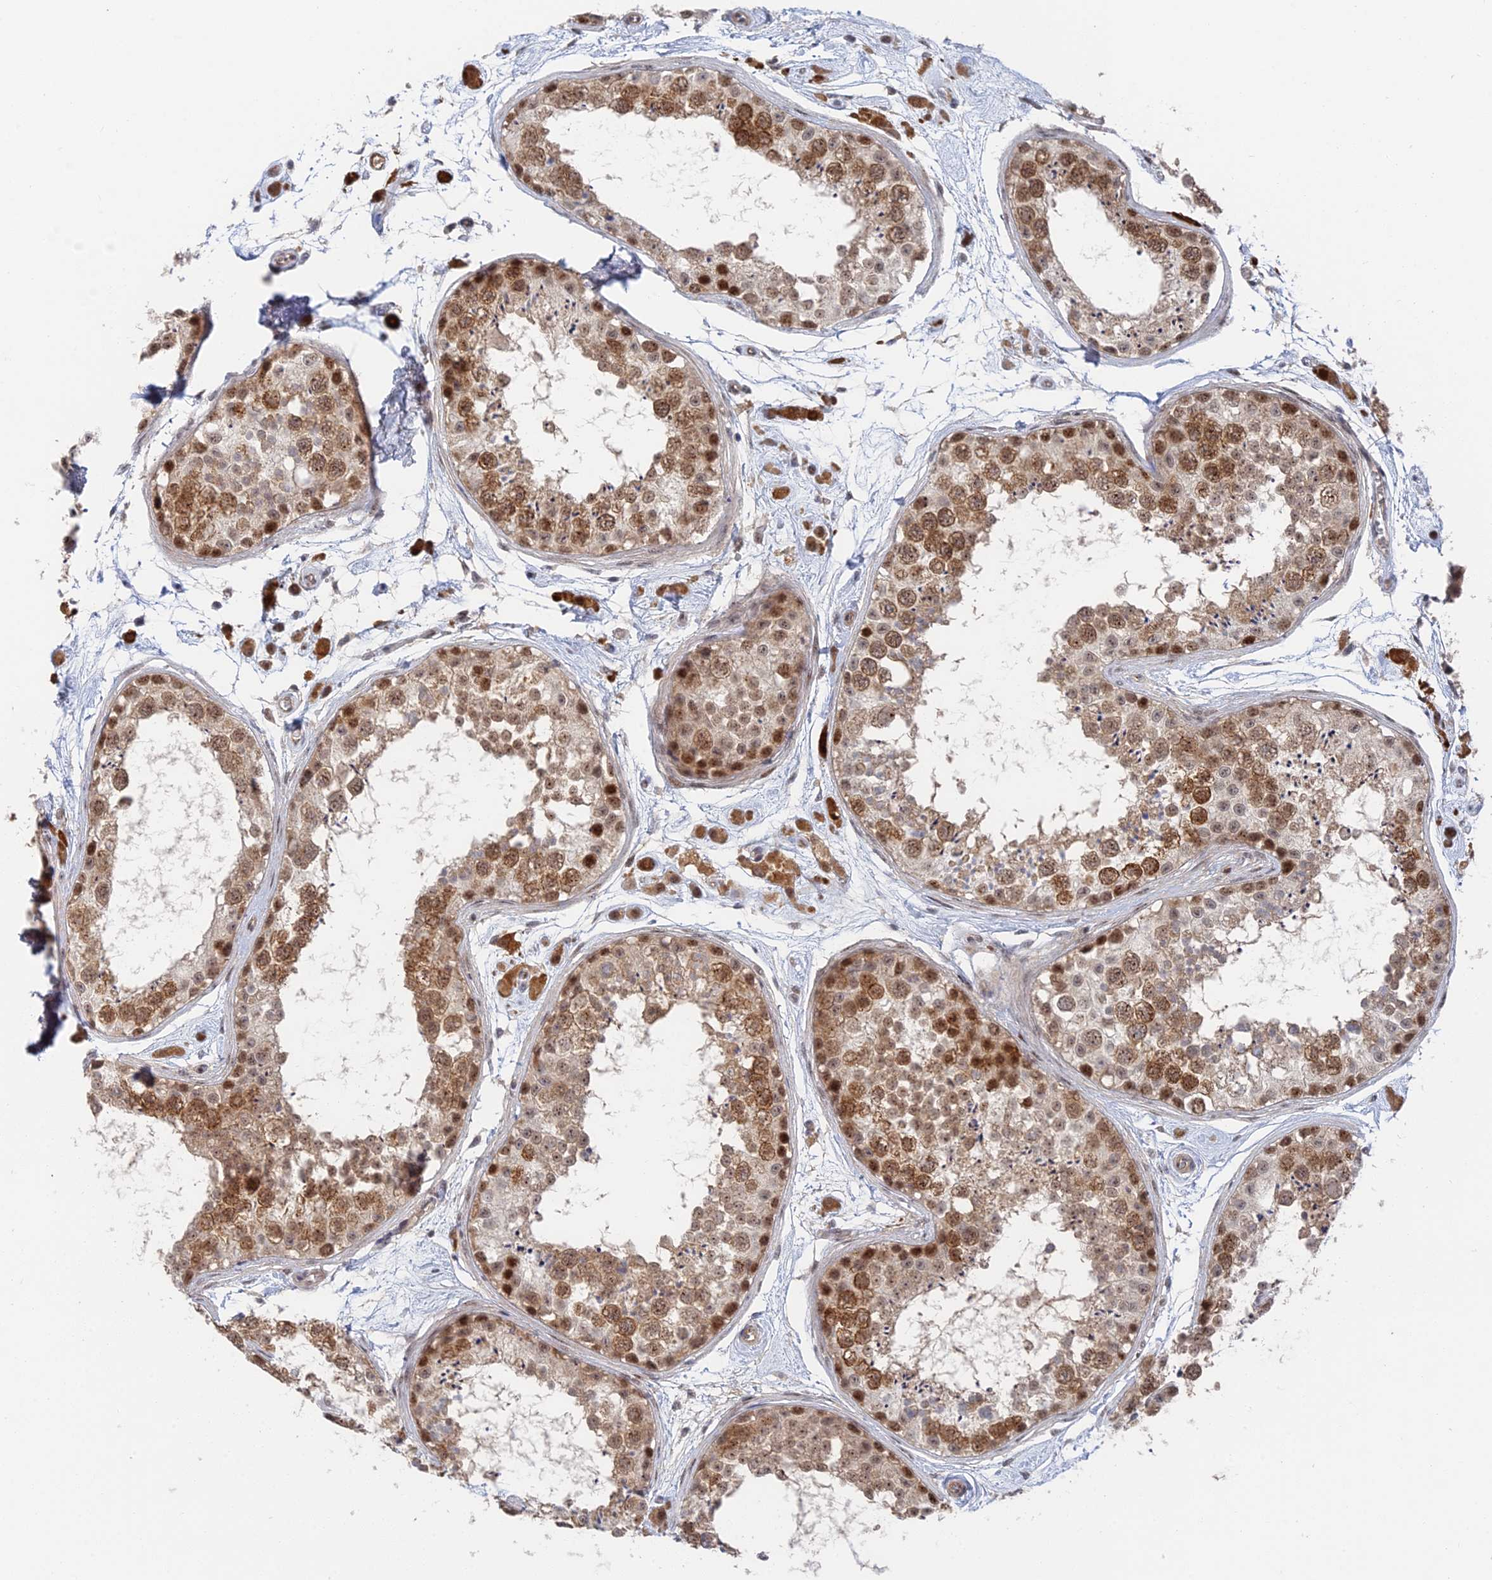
{"staining": {"intensity": "moderate", "quantity": ">75%", "location": "cytoplasmic/membranous,nuclear"}, "tissue": "testis", "cell_type": "Cells in seminiferous ducts", "image_type": "normal", "snomed": [{"axis": "morphology", "description": "Normal tissue, NOS"}, {"axis": "topography", "description": "Testis"}], "caption": "Human testis stained for a protein (brown) demonstrates moderate cytoplasmic/membranous,nuclear positive staining in about >75% of cells in seminiferous ducts.", "gene": "CFAP92", "patient": {"sex": "male", "age": 25}}